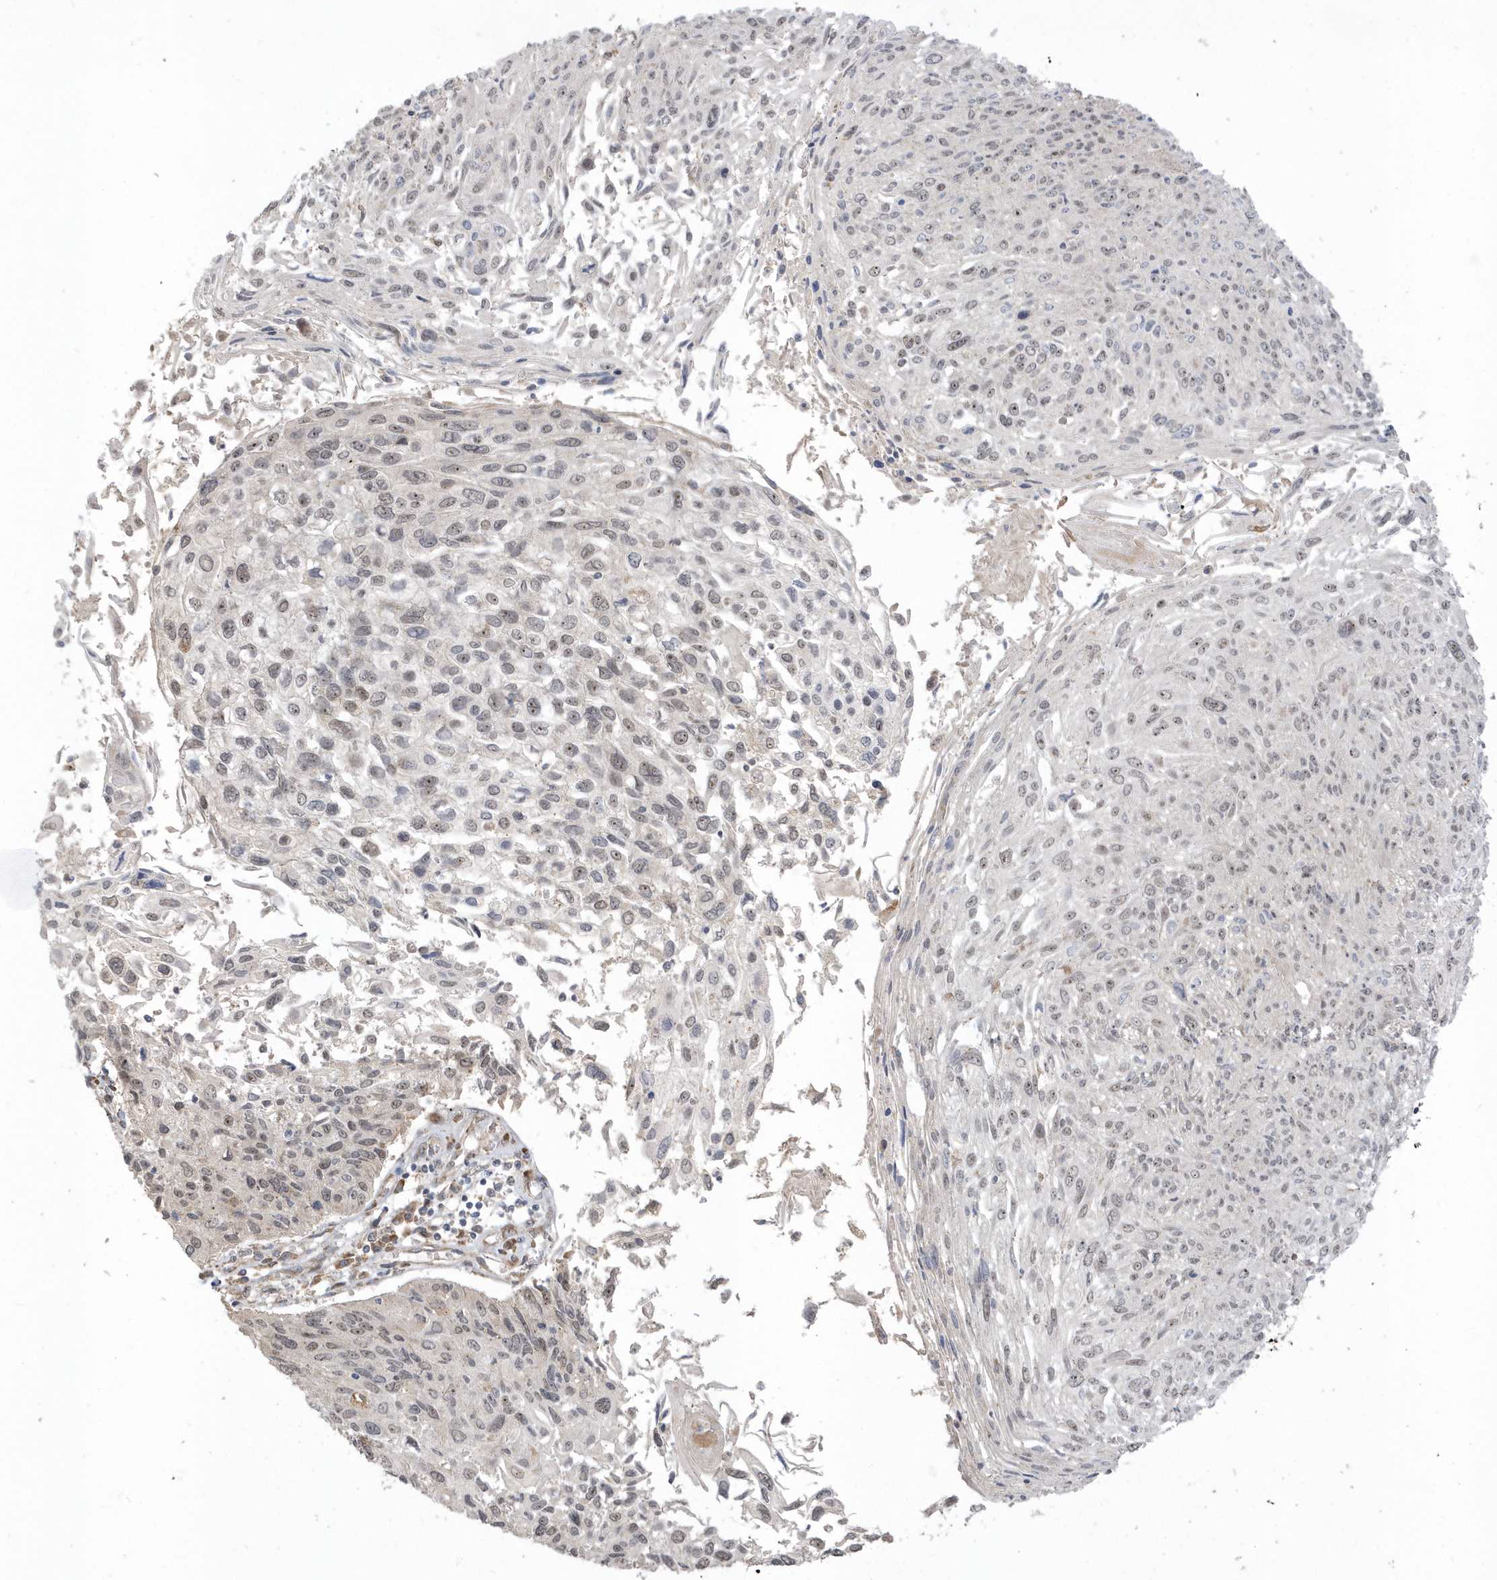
{"staining": {"intensity": "weak", "quantity": "25%-75%", "location": "nuclear"}, "tissue": "cervical cancer", "cell_type": "Tumor cells", "image_type": "cancer", "snomed": [{"axis": "morphology", "description": "Squamous cell carcinoma, NOS"}, {"axis": "topography", "description": "Cervix"}], "caption": "This is an image of immunohistochemistry (IHC) staining of squamous cell carcinoma (cervical), which shows weak positivity in the nuclear of tumor cells.", "gene": "ECM2", "patient": {"sex": "female", "age": 51}}